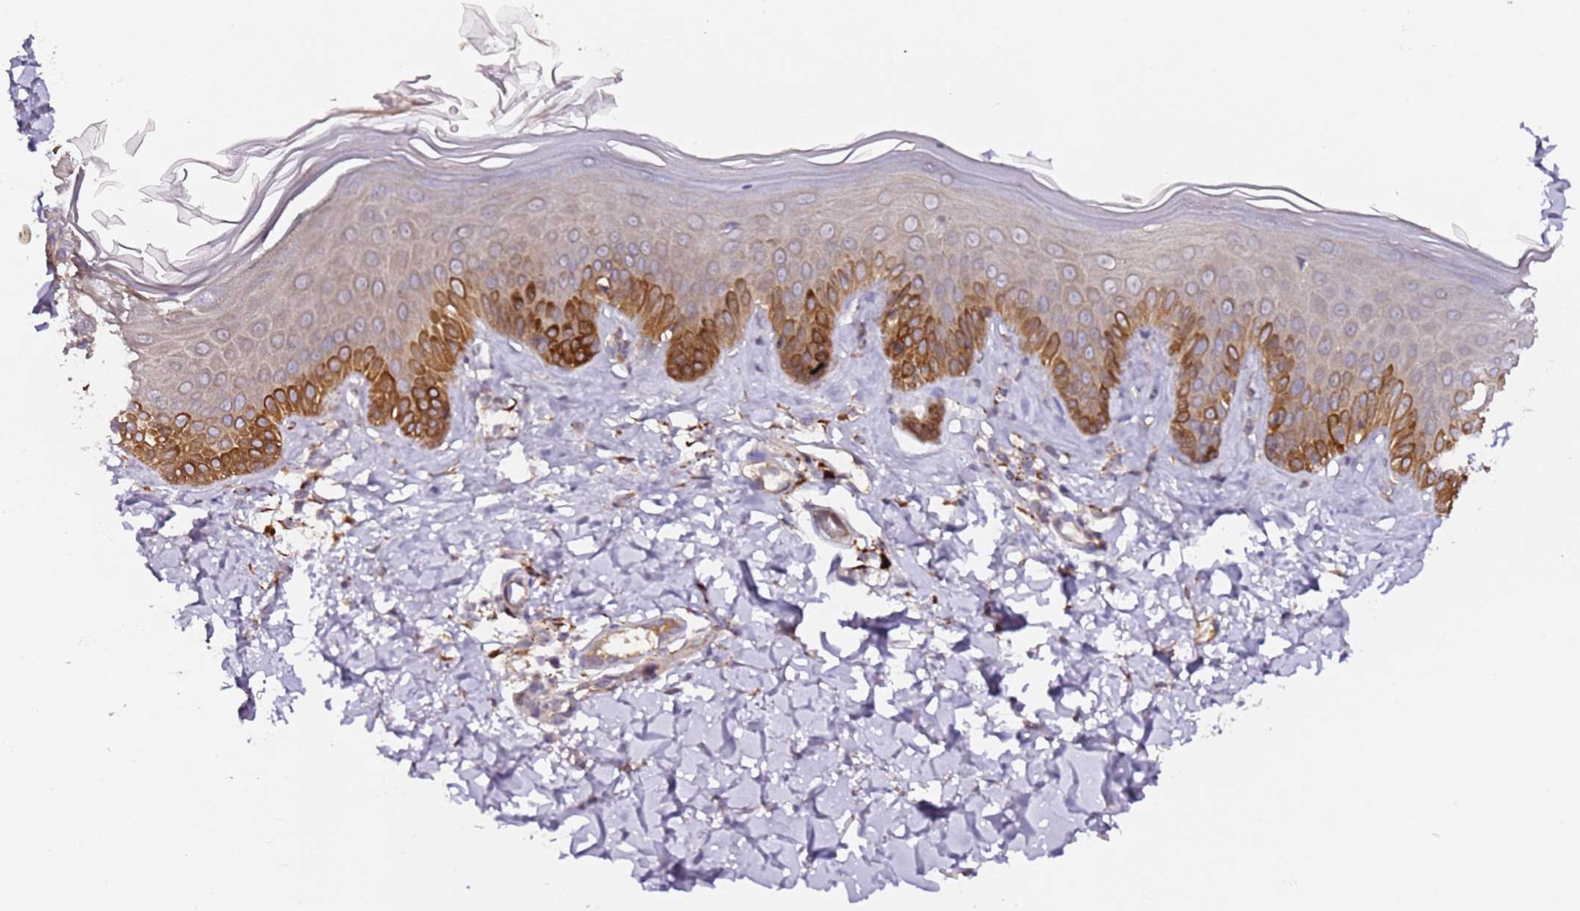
{"staining": {"intensity": "moderate", "quantity": ">75%", "location": "cytoplasmic/membranous"}, "tissue": "skin", "cell_type": "Fibroblasts", "image_type": "normal", "snomed": [{"axis": "morphology", "description": "Normal tissue, NOS"}, {"axis": "topography", "description": "Skin"}], "caption": "Benign skin was stained to show a protein in brown. There is medium levels of moderate cytoplasmic/membranous positivity in approximately >75% of fibroblasts.", "gene": "ALG11", "patient": {"sex": "male", "age": 52}}